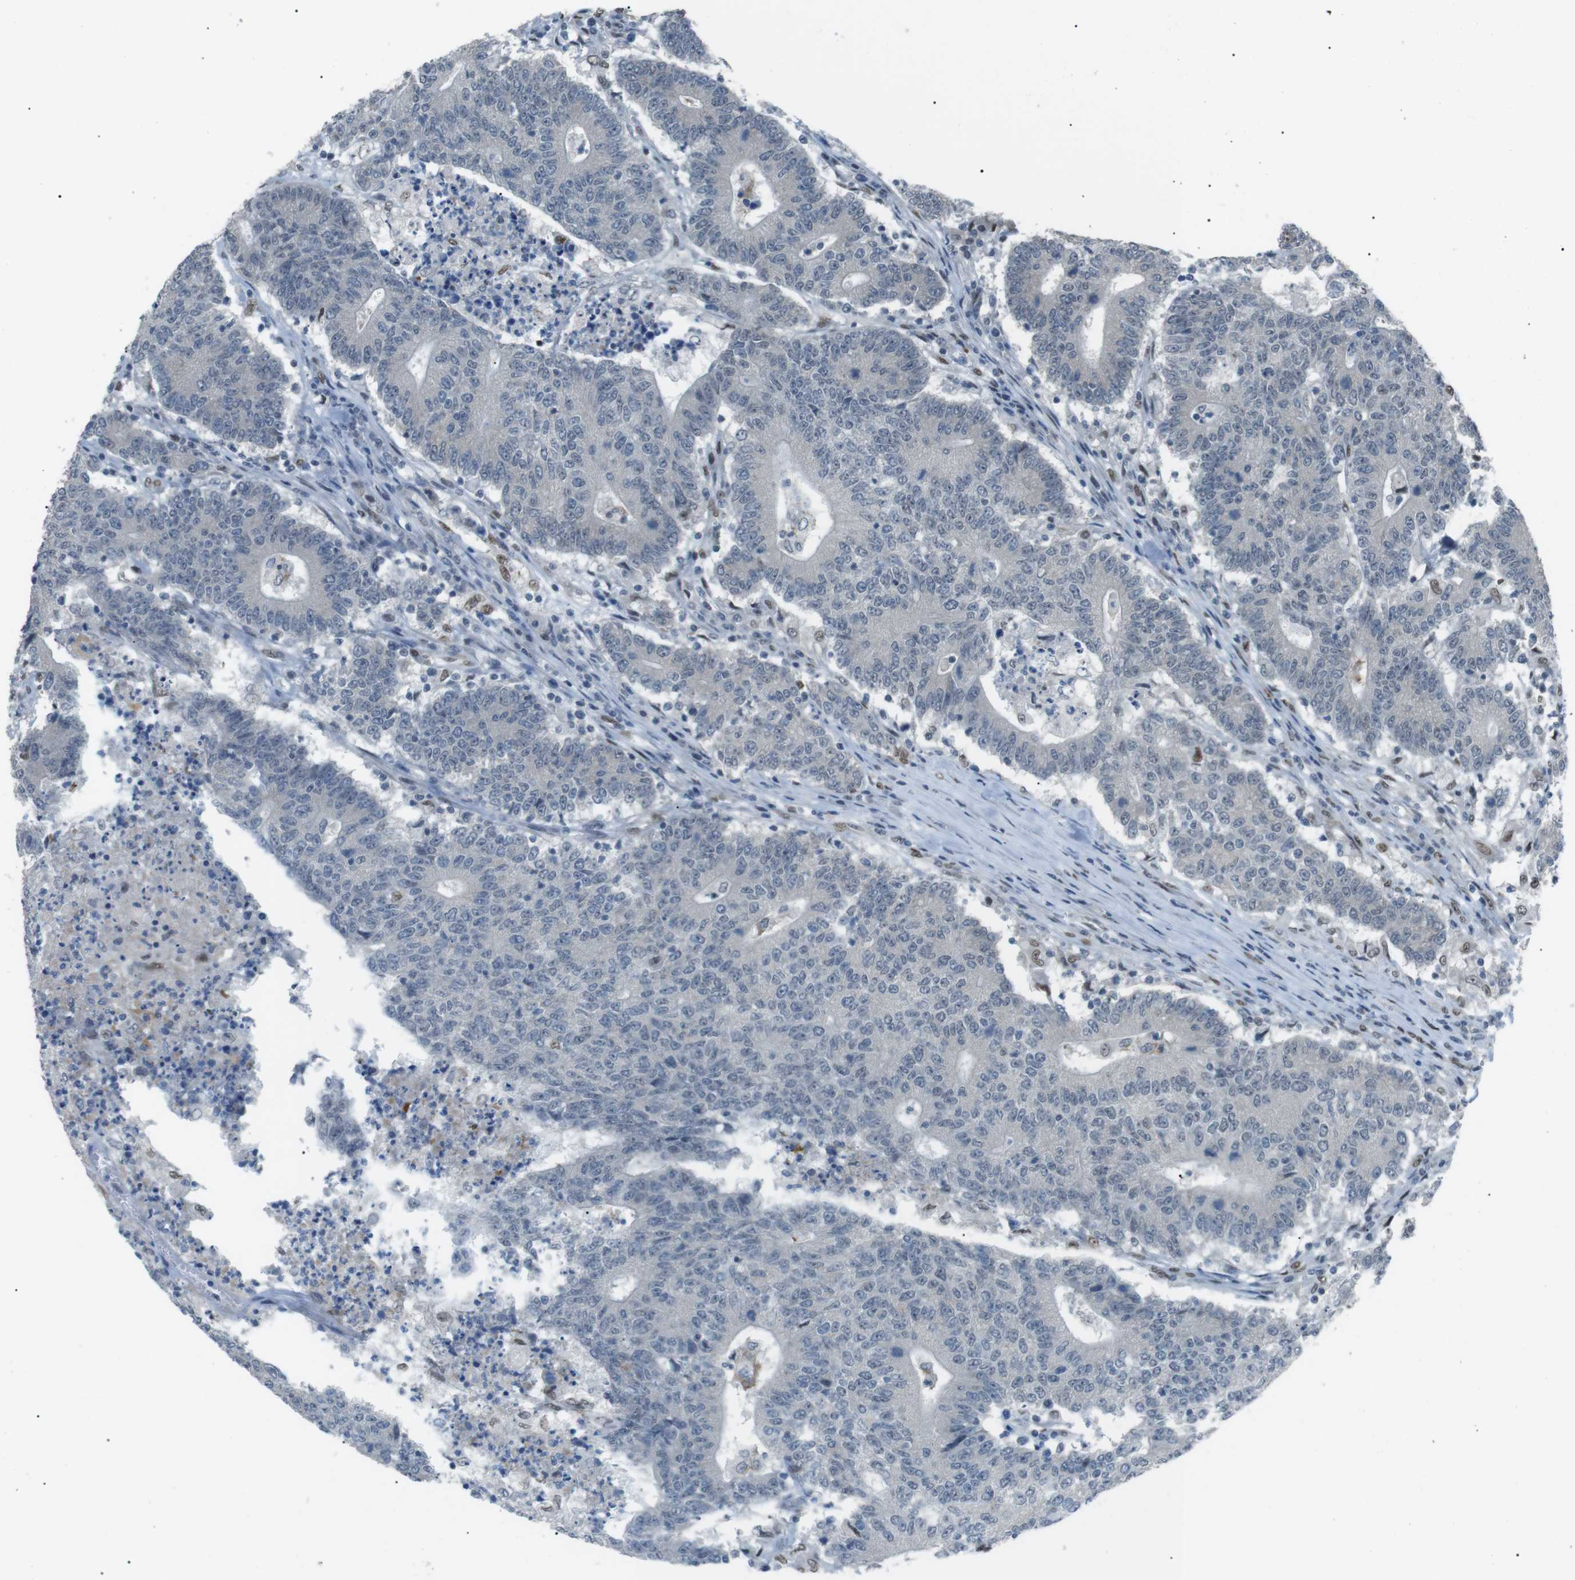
{"staining": {"intensity": "negative", "quantity": "none", "location": "none"}, "tissue": "colorectal cancer", "cell_type": "Tumor cells", "image_type": "cancer", "snomed": [{"axis": "morphology", "description": "Normal tissue, NOS"}, {"axis": "morphology", "description": "Adenocarcinoma, NOS"}, {"axis": "topography", "description": "Colon"}], "caption": "High power microscopy micrograph of an IHC image of colorectal adenocarcinoma, revealing no significant expression in tumor cells.", "gene": "SRPK2", "patient": {"sex": "female", "age": 75}}